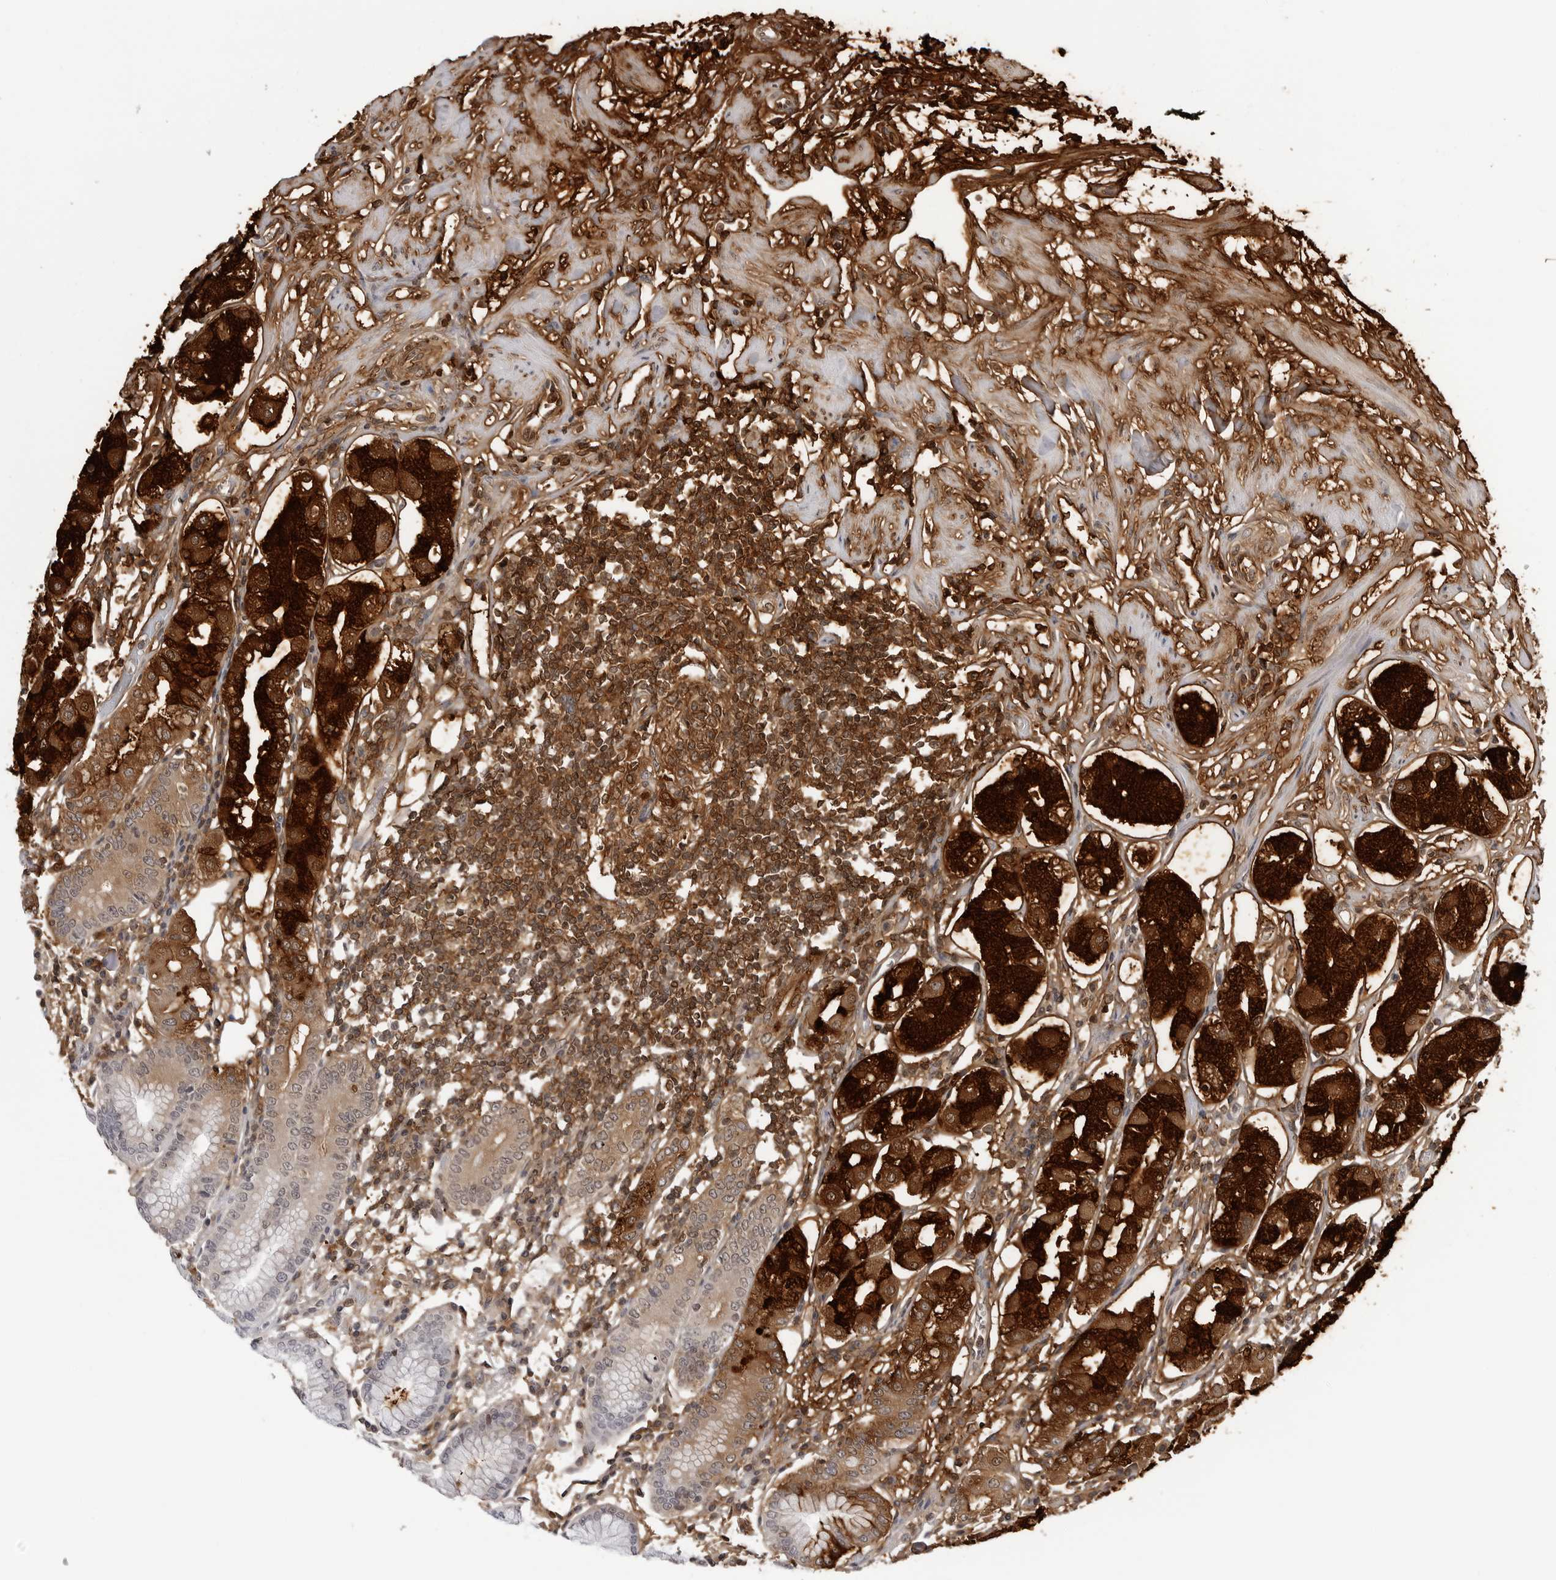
{"staining": {"intensity": "strong", "quantity": "25%-75%", "location": "cytoplasmic/membranous"}, "tissue": "stomach", "cell_type": "Glandular cells", "image_type": "normal", "snomed": [{"axis": "morphology", "description": "Normal tissue, NOS"}, {"axis": "topography", "description": "Stomach"}, {"axis": "topography", "description": "Stomach, lower"}], "caption": "Strong cytoplasmic/membranous protein staining is present in approximately 25%-75% of glandular cells in stomach. (brown staining indicates protein expression, while blue staining denotes nuclei).", "gene": "PGA3", "patient": {"sex": "female", "age": 56}}